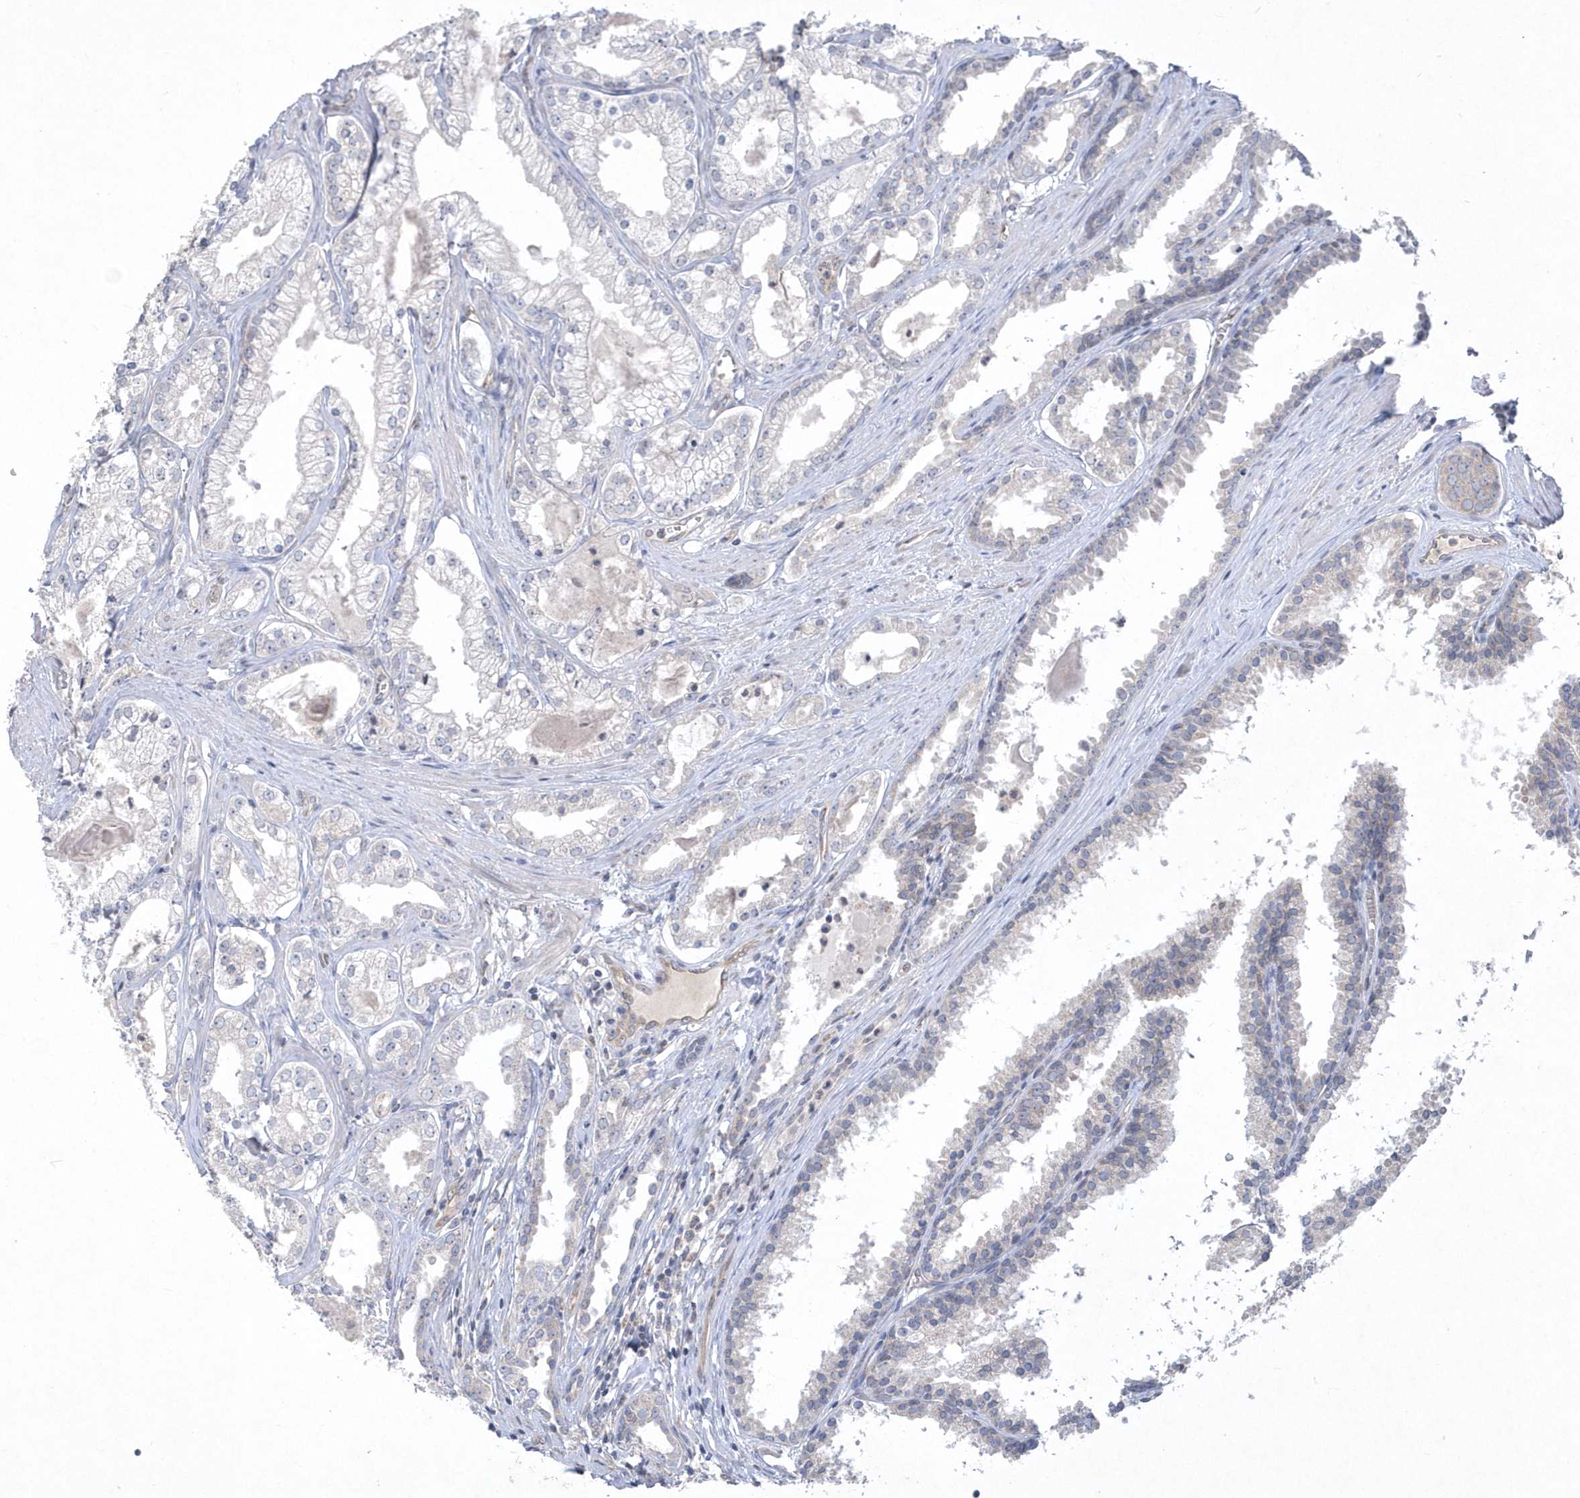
{"staining": {"intensity": "negative", "quantity": "none", "location": "none"}, "tissue": "prostate cancer", "cell_type": "Tumor cells", "image_type": "cancer", "snomed": [{"axis": "morphology", "description": "Adenocarcinoma, High grade"}, {"axis": "topography", "description": "Prostate"}], "caption": "IHC of prostate cancer (adenocarcinoma (high-grade)) exhibits no positivity in tumor cells.", "gene": "DGAT1", "patient": {"sex": "male", "age": 68}}